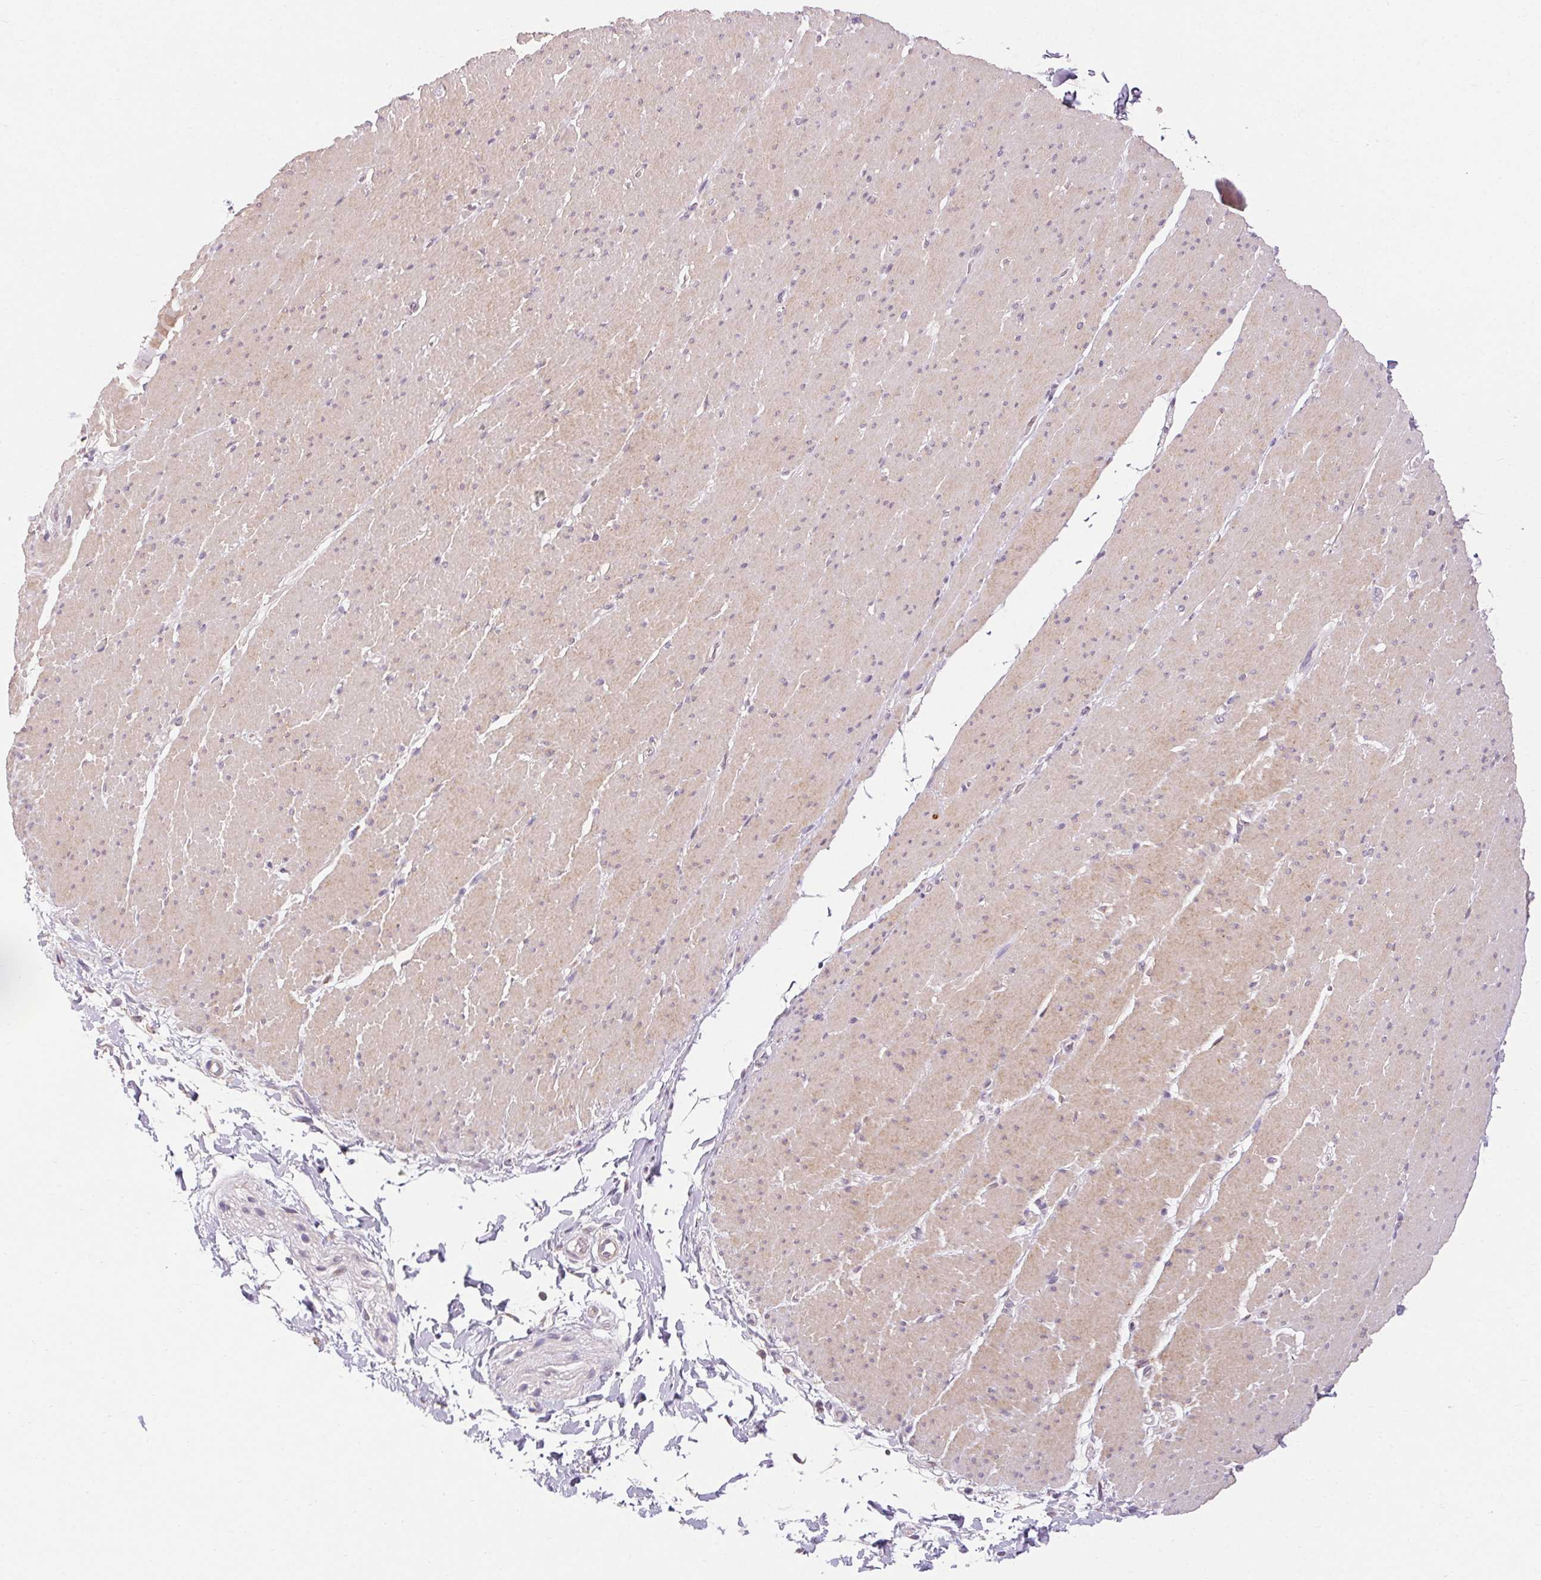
{"staining": {"intensity": "weak", "quantity": "25%-75%", "location": "cytoplasmic/membranous"}, "tissue": "smooth muscle", "cell_type": "Smooth muscle cells", "image_type": "normal", "snomed": [{"axis": "morphology", "description": "Normal tissue, NOS"}, {"axis": "topography", "description": "Smooth muscle"}, {"axis": "topography", "description": "Rectum"}], "caption": "A photomicrograph showing weak cytoplasmic/membranous positivity in about 25%-75% of smooth muscle cells in unremarkable smooth muscle, as visualized by brown immunohistochemical staining.", "gene": "TMEM52B", "patient": {"sex": "male", "age": 53}}